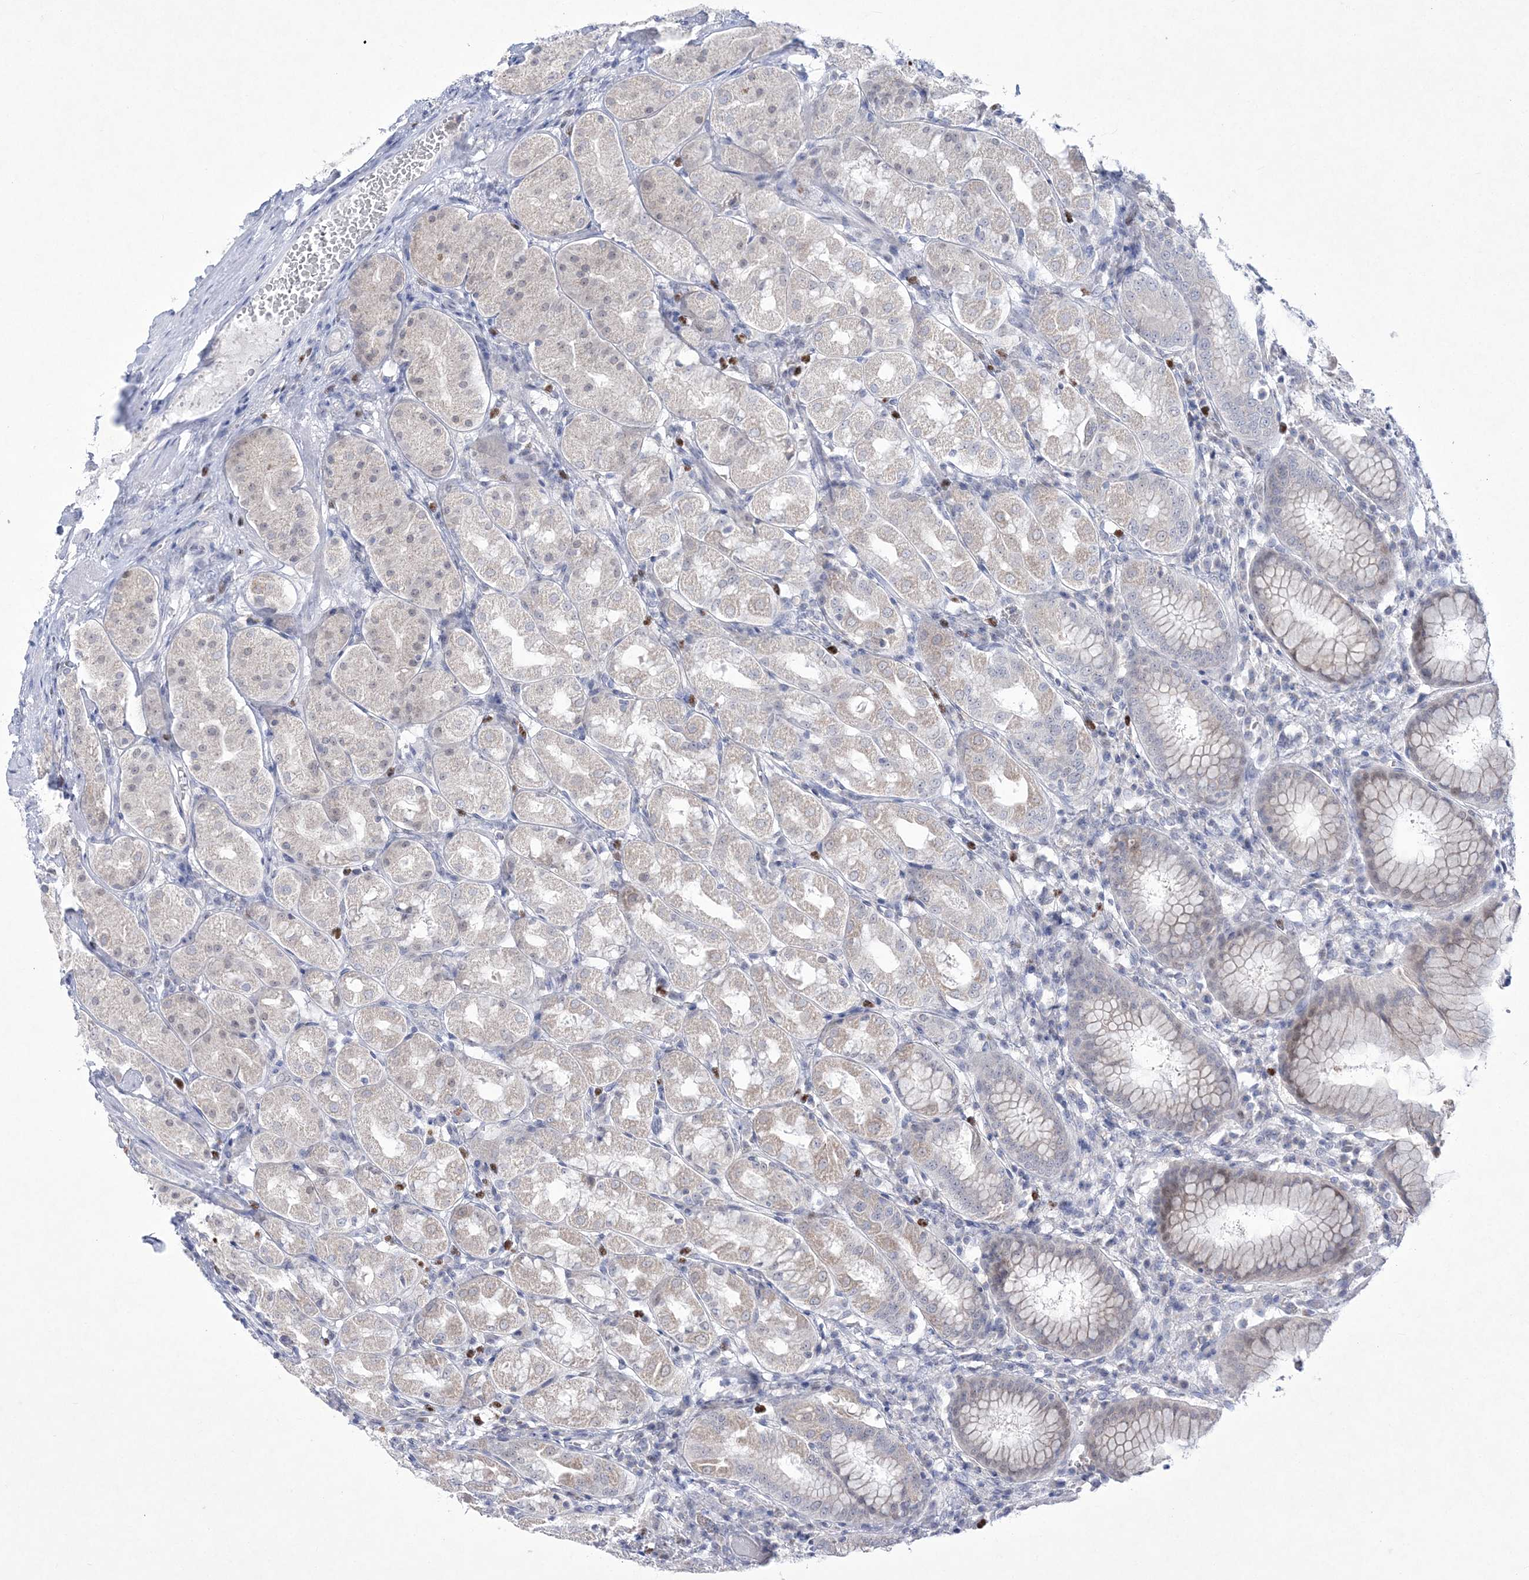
{"staining": {"intensity": "negative", "quantity": "none", "location": "none"}, "tissue": "stomach", "cell_type": "Glandular cells", "image_type": "normal", "snomed": [{"axis": "morphology", "description": "Normal tissue, NOS"}, {"axis": "topography", "description": "Stomach"}, {"axis": "topography", "description": "Stomach, lower"}], "caption": "Benign stomach was stained to show a protein in brown. There is no significant expression in glandular cells. The staining is performed using DAB brown chromogen with nuclei counter-stained in using hematoxylin.", "gene": "WDR27", "patient": {"sex": "female", "age": 56}}